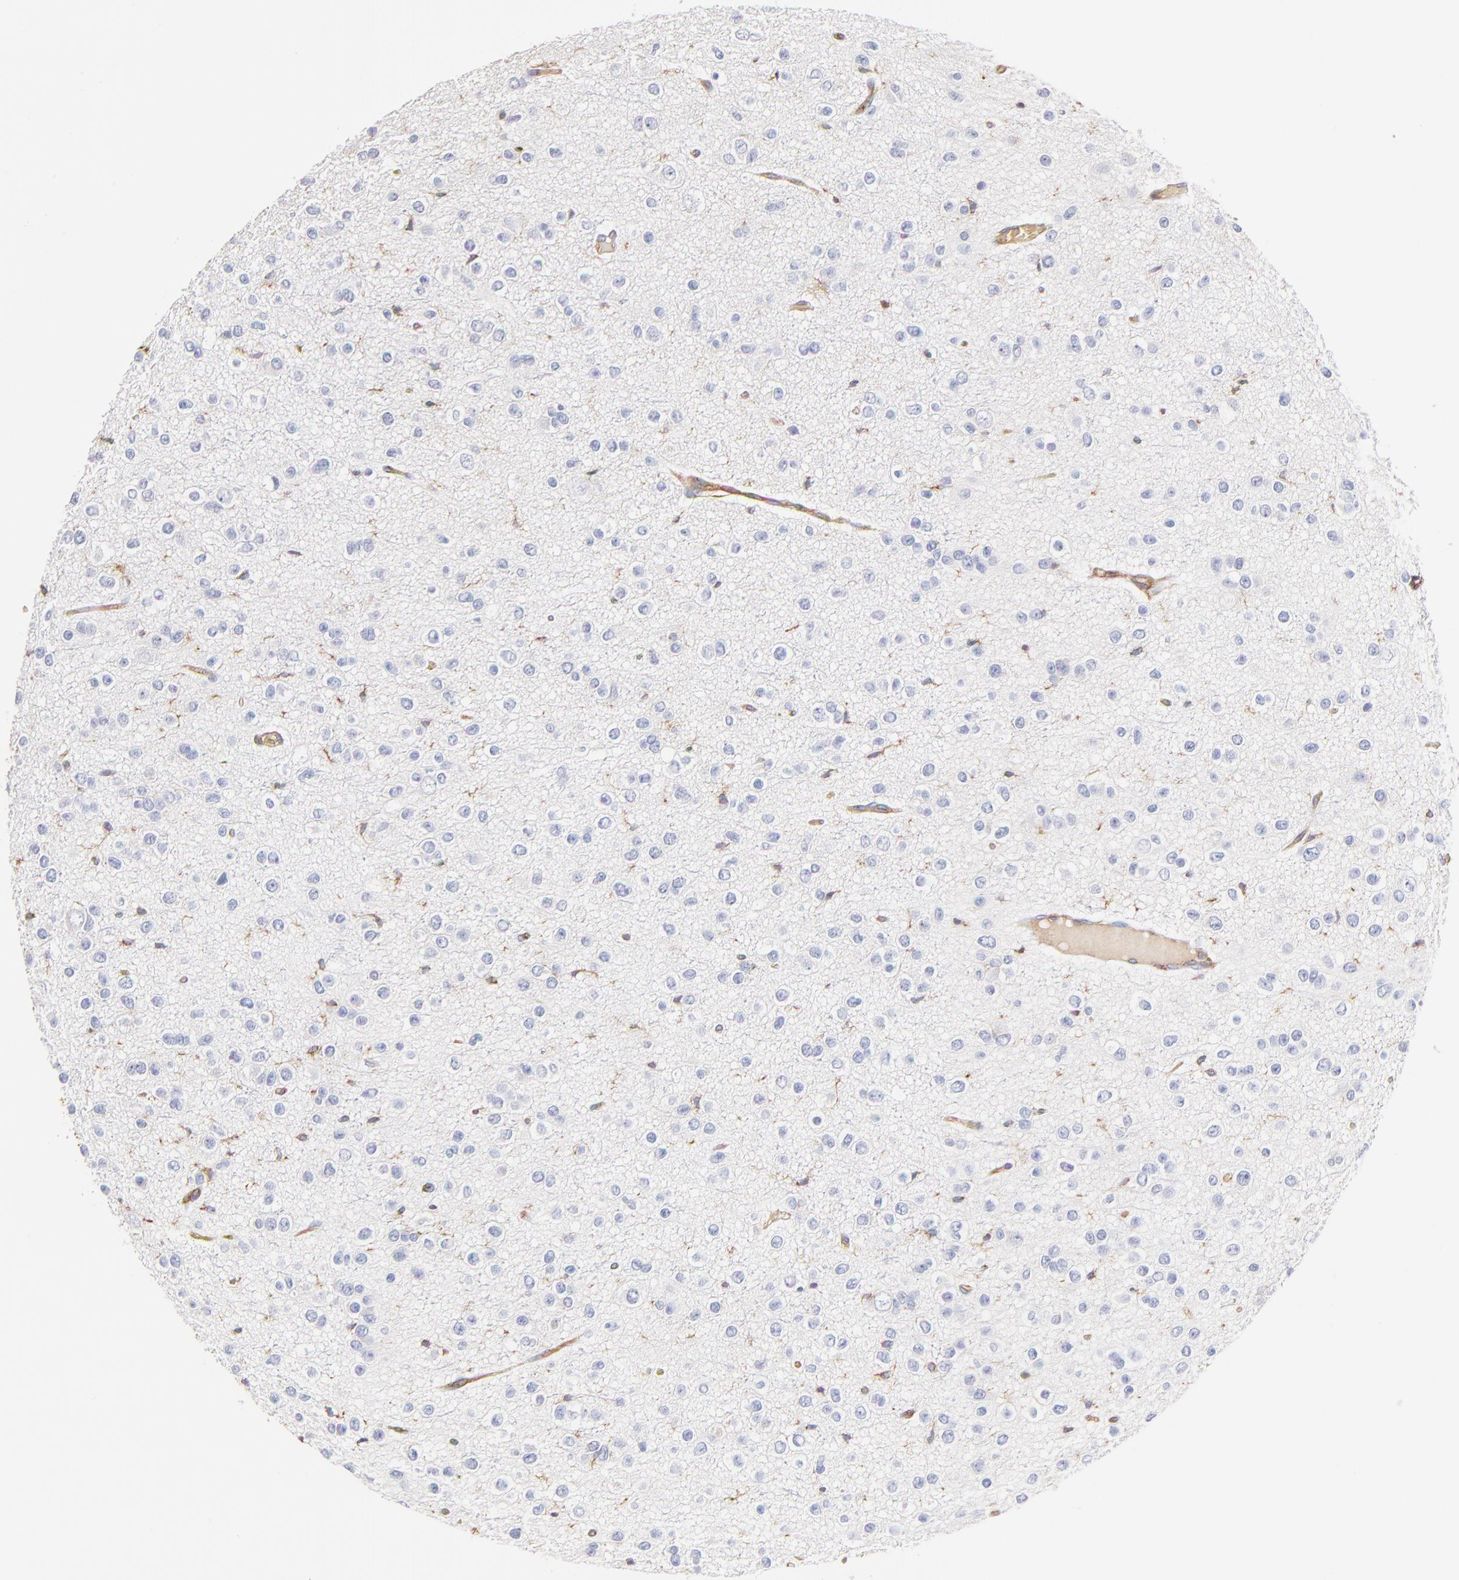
{"staining": {"intensity": "negative", "quantity": "none", "location": "none"}, "tissue": "glioma", "cell_type": "Tumor cells", "image_type": "cancer", "snomed": [{"axis": "morphology", "description": "Glioma, malignant, Low grade"}, {"axis": "topography", "description": "Brain"}], "caption": "DAB (3,3'-diaminobenzidine) immunohistochemical staining of glioma reveals no significant staining in tumor cells.", "gene": "CD2AP", "patient": {"sex": "male", "age": 42}}